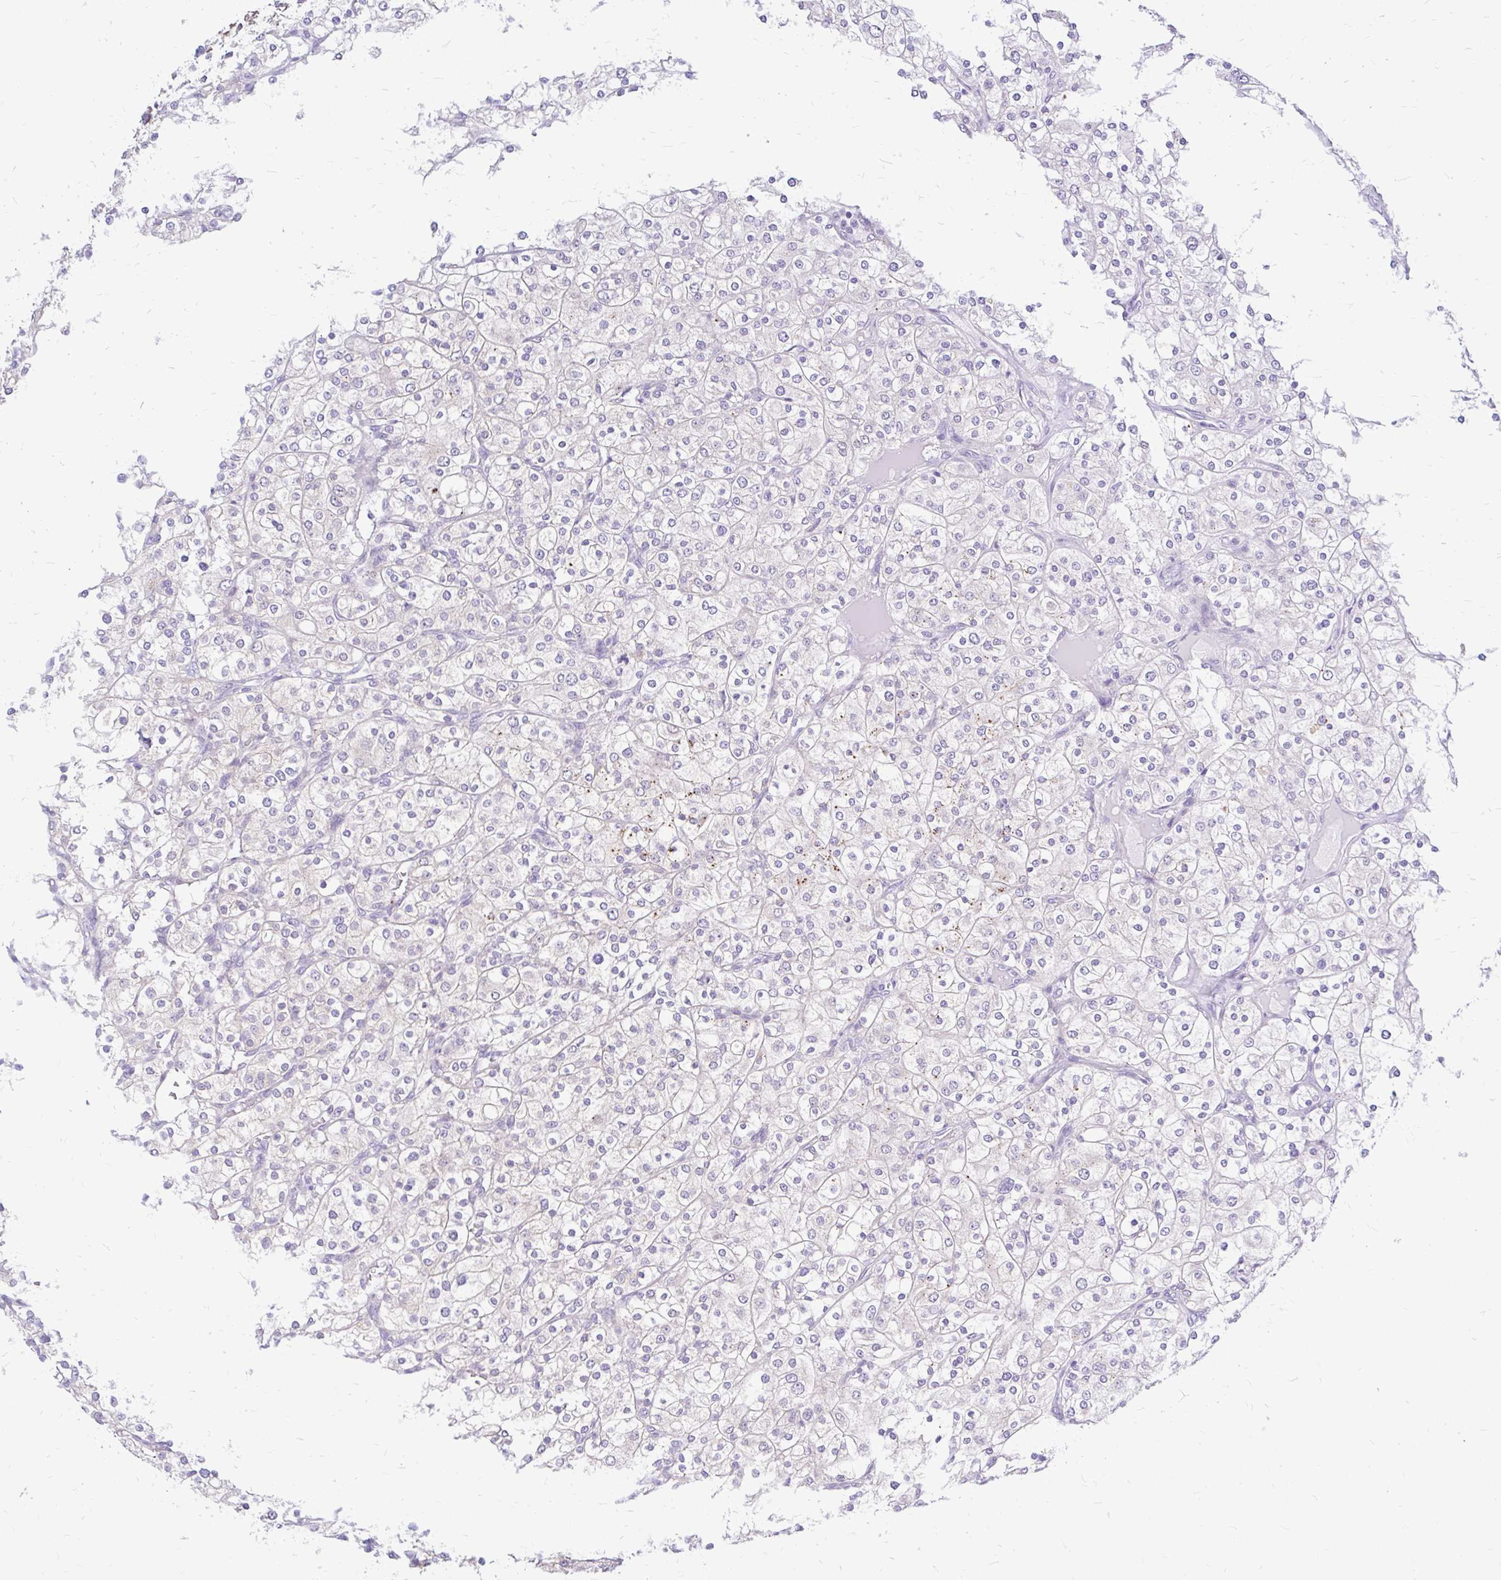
{"staining": {"intensity": "negative", "quantity": "none", "location": "none"}, "tissue": "renal cancer", "cell_type": "Tumor cells", "image_type": "cancer", "snomed": [{"axis": "morphology", "description": "Adenocarcinoma, NOS"}, {"axis": "topography", "description": "Kidney"}], "caption": "High power microscopy photomicrograph of an IHC photomicrograph of renal cancer, revealing no significant positivity in tumor cells. The staining was performed using DAB to visualize the protein expression in brown, while the nuclei were stained in blue with hematoxylin (Magnification: 20x).", "gene": "MAP1LC3A", "patient": {"sex": "male", "age": 80}}